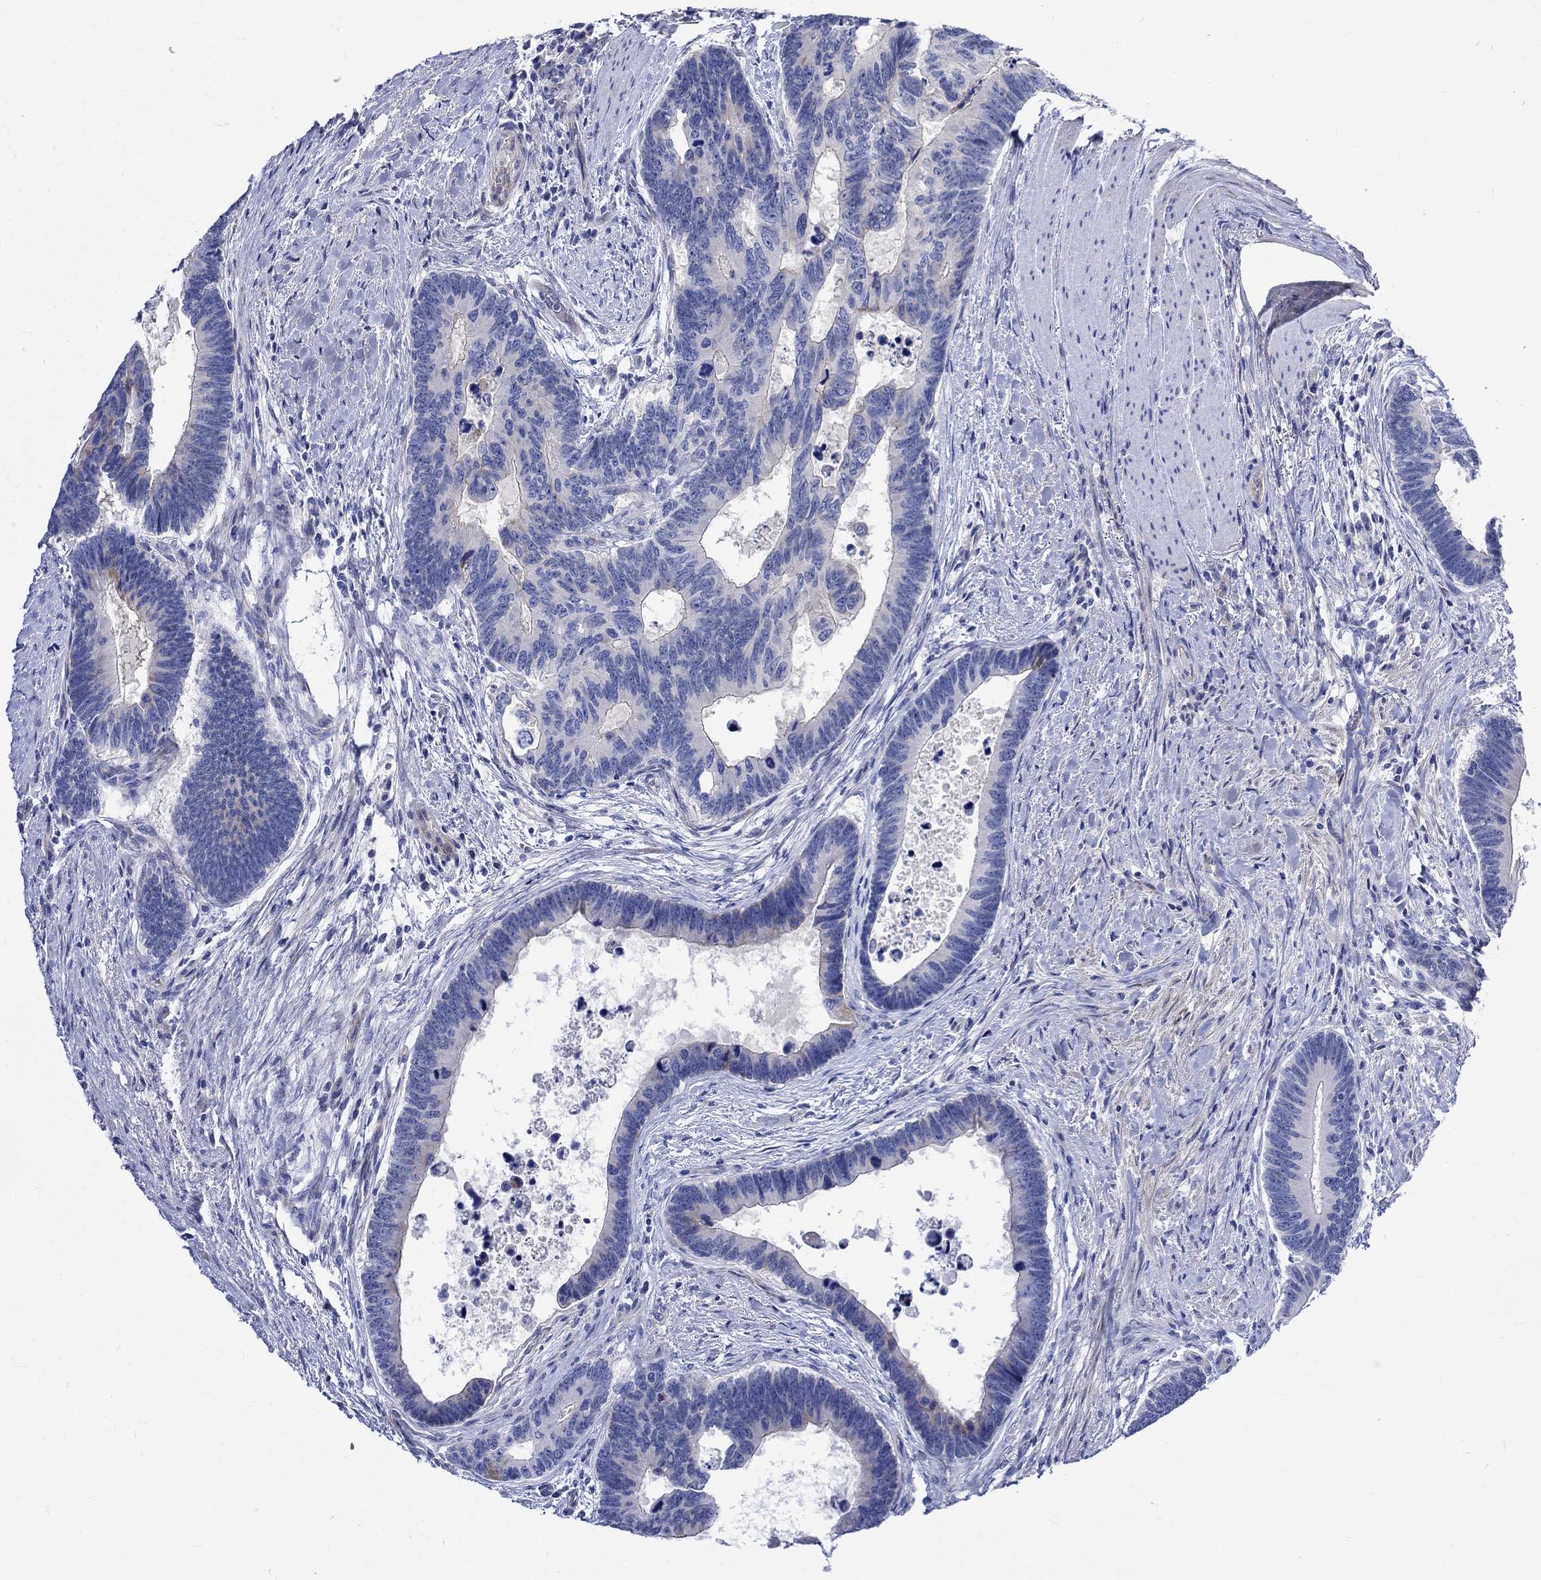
{"staining": {"intensity": "negative", "quantity": "none", "location": "none"}, "tissue": "colorectal cancer", "cell_type": "Tumor cells", "image_type": "cancer", "snomed": [{"axis": "morphology", "description": "Adenocarcinoma, NOS"}, {"axis": "topography", "description": "Colon"}], "caption": "Immunohistochemical staining of human colorectal adenocarcinoma shows no significant expression in tumor cells.", "gene": "NRIP3", "patient": {"sex": "female", "age": 77}}